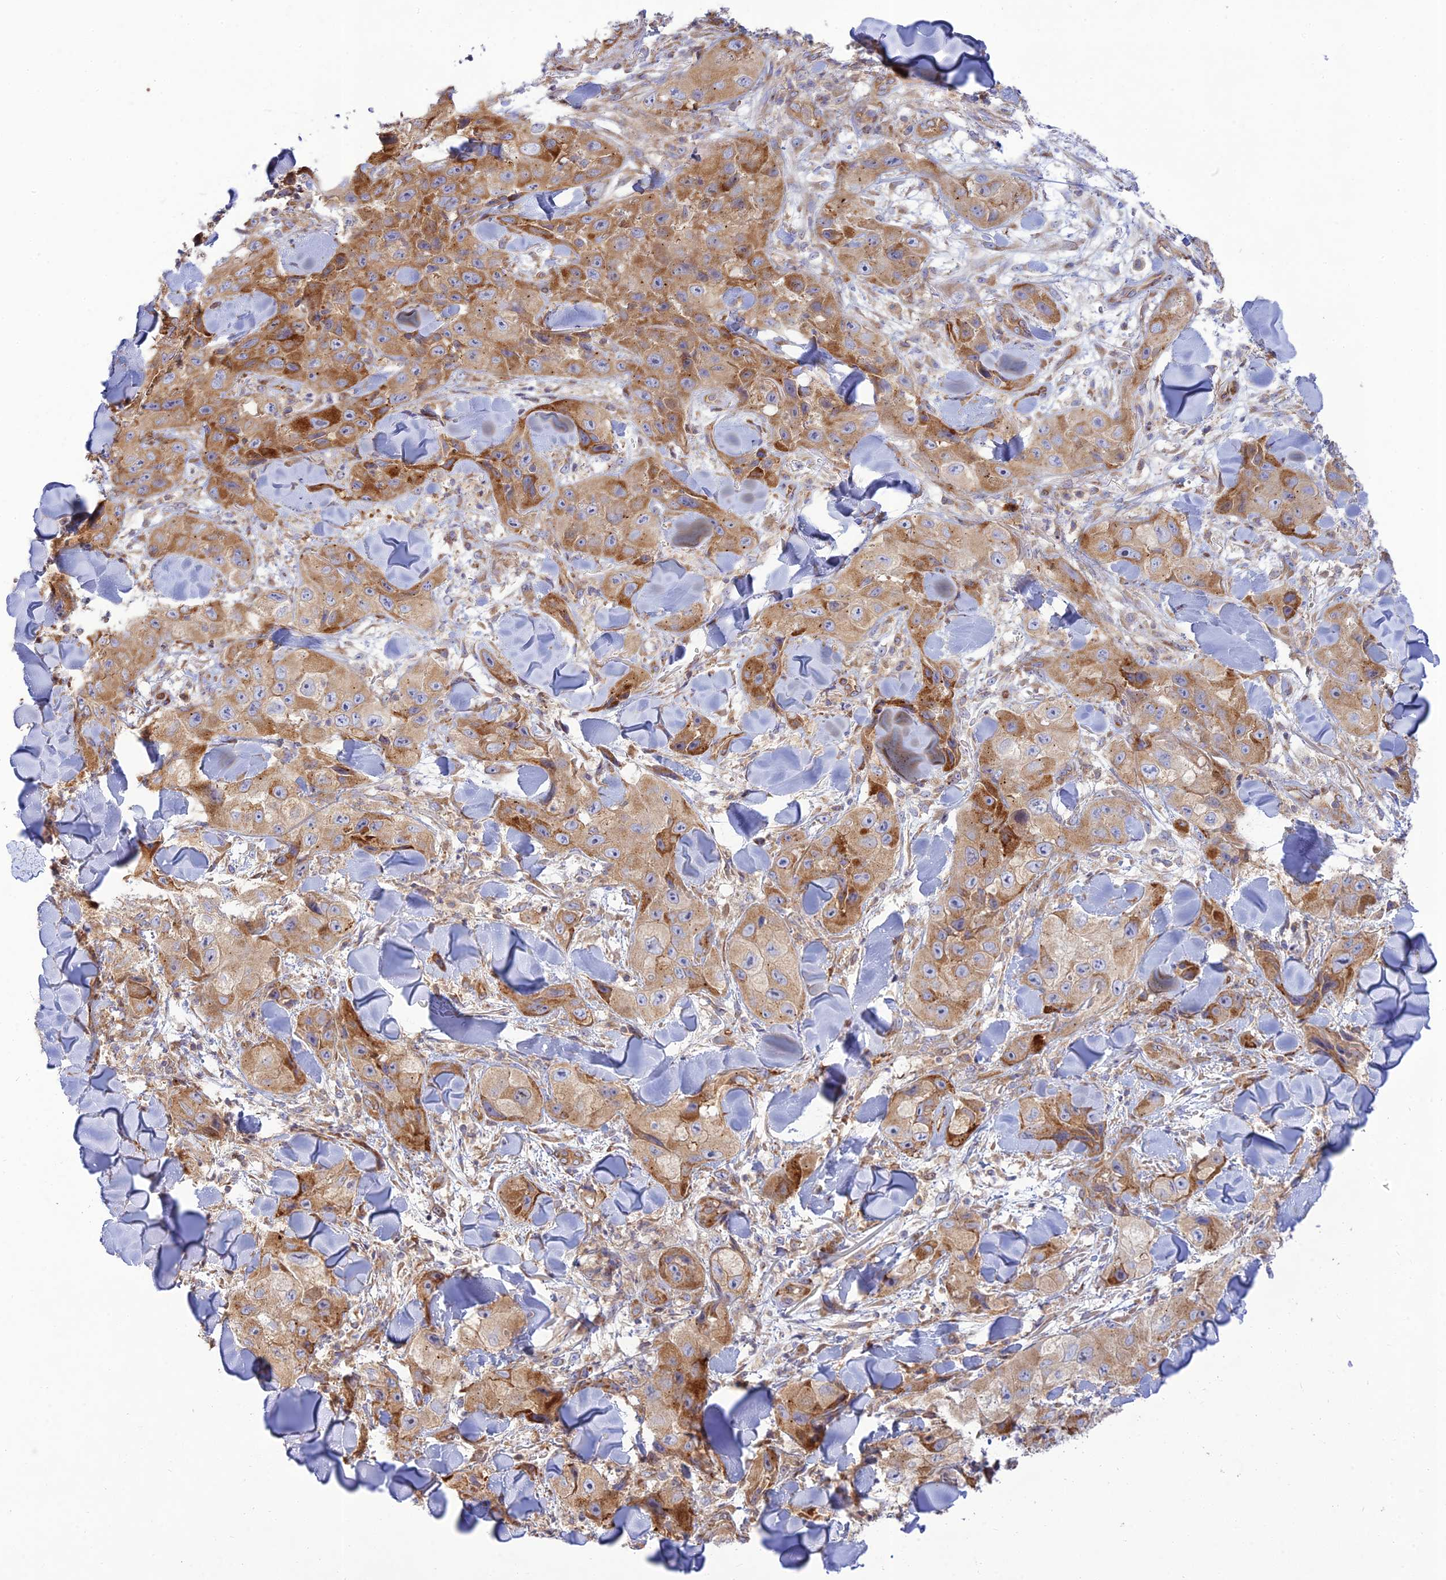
{"staining": {"intensity": "moderate", "quantity": ">75%", "location": "cytoplasmic/membranous"}, "tissue": "skin cancer", "cell_type": "Tumor cells", "image_type": "cancer", "snomed": [{"axis": "morphology", "description": "Squamous cell carcinoma, NOS"}, {"axis": "topography", "description": "Skin"}, {"axis": "topography", "description": "Subcutis"}], "caption": "Skin cancer (squamous cell carcinoma) stained with DAB (3,3'-diaminobenzidine) immunohistochemistry shows medium levels of moderate cytoplasmic/membranous positivity in approximately >75% of tumor cells. (Brightfield microscopy of DAB IHC at high magnification).", "gene": "PIMREG", "patient": {"sex": "male", "age": 73}}